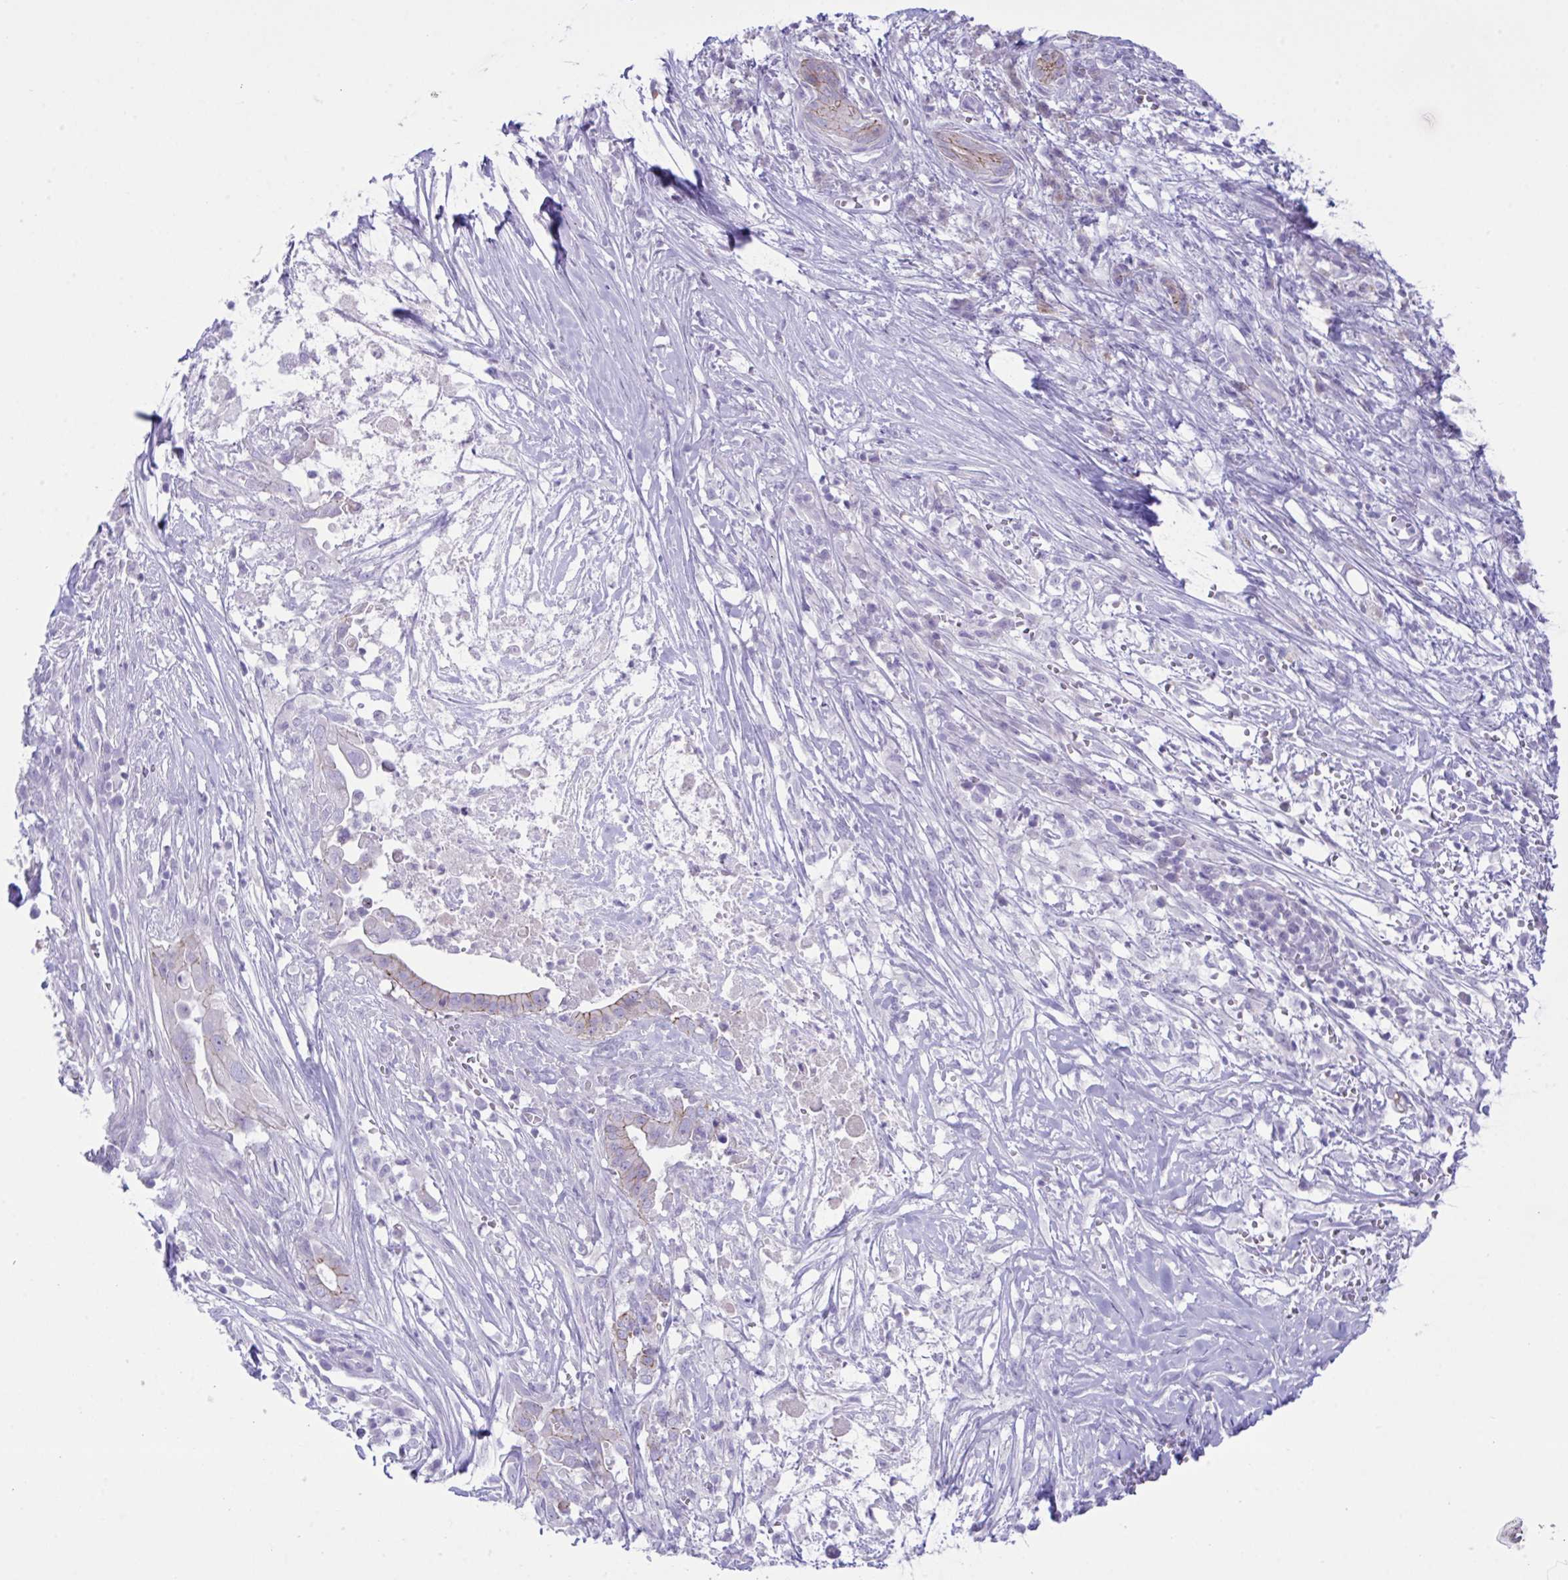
{"staining": {"intensity": "weak", "quantity": "<25%", "location": "cytoplasmic/membranous"}, "tissue": "pancreatic cancer", "cell_type": "Tumor cells", "image_type": "cancer", "snomed": [{"axis": "morphology", "description": "Adenocarcinoma, NOS"}, {"axis": "topography", "description": "Pancreas"}], "caption": "DAB immunohistochemical staining of pancreatic cancer (adenocarcinoma) demonstrates no significant positivity in tumor cells. Brightfield microscopy of immunohistochemistry stained with DAB (3,3'-diaminobenzidine) (brown) and hematoxylin (blue), captured at high magnification.", "gene": "GLB1L2", "patient": {"sex": "male", "age": 61}}